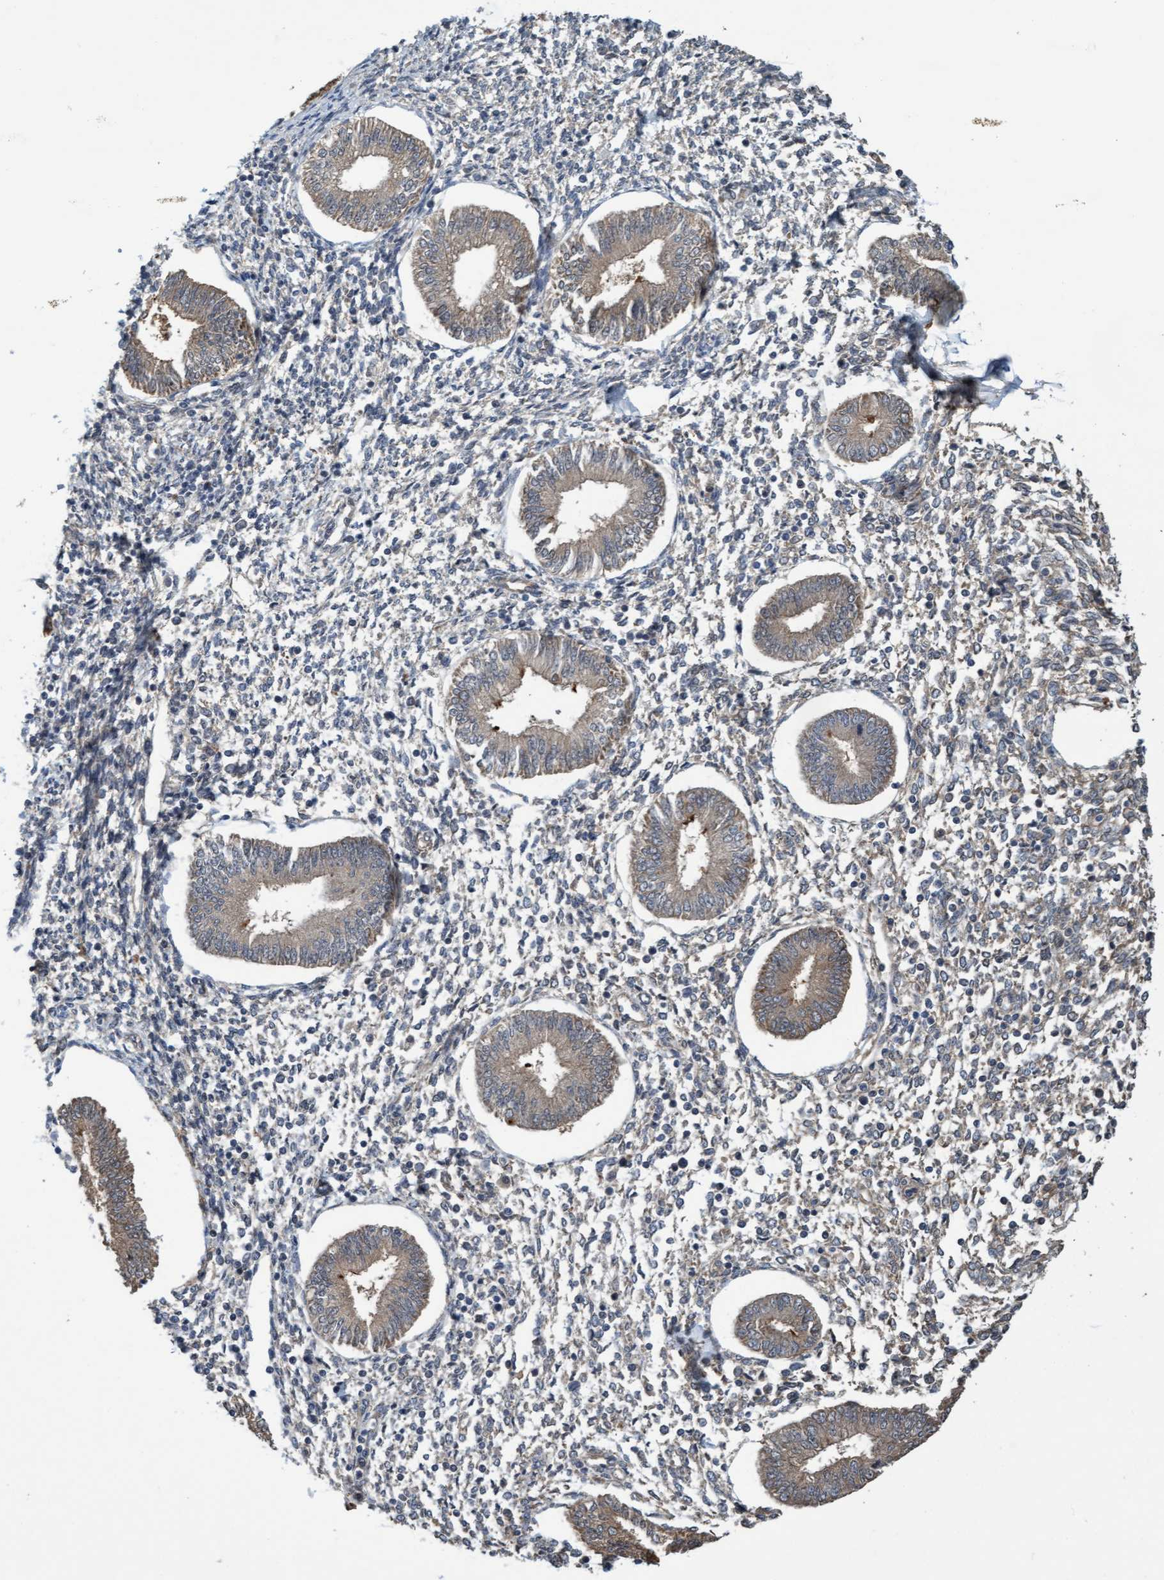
{"staining": {"intensity": "moderate", "quantity": "25%-75%", "location": "cytoplasmic/membranous"}, "tissue": "endometrium", "cell_type": "Cells in endometrial stroma", "image_type": "normal", "snomed": [{"axis": "morphology", "description": "Normal tissue, NOS"}, {"axis": "topography", "description": "Endometrium"}], "caption": "Protein staining reveals moderate cytoplasmic/membranous positivity in approximately 25%-75% of cells in endometrial stroma in normal endometrium.", "gene": "CDC42EP4", "patient": {"sex": "female", "age": 50}}